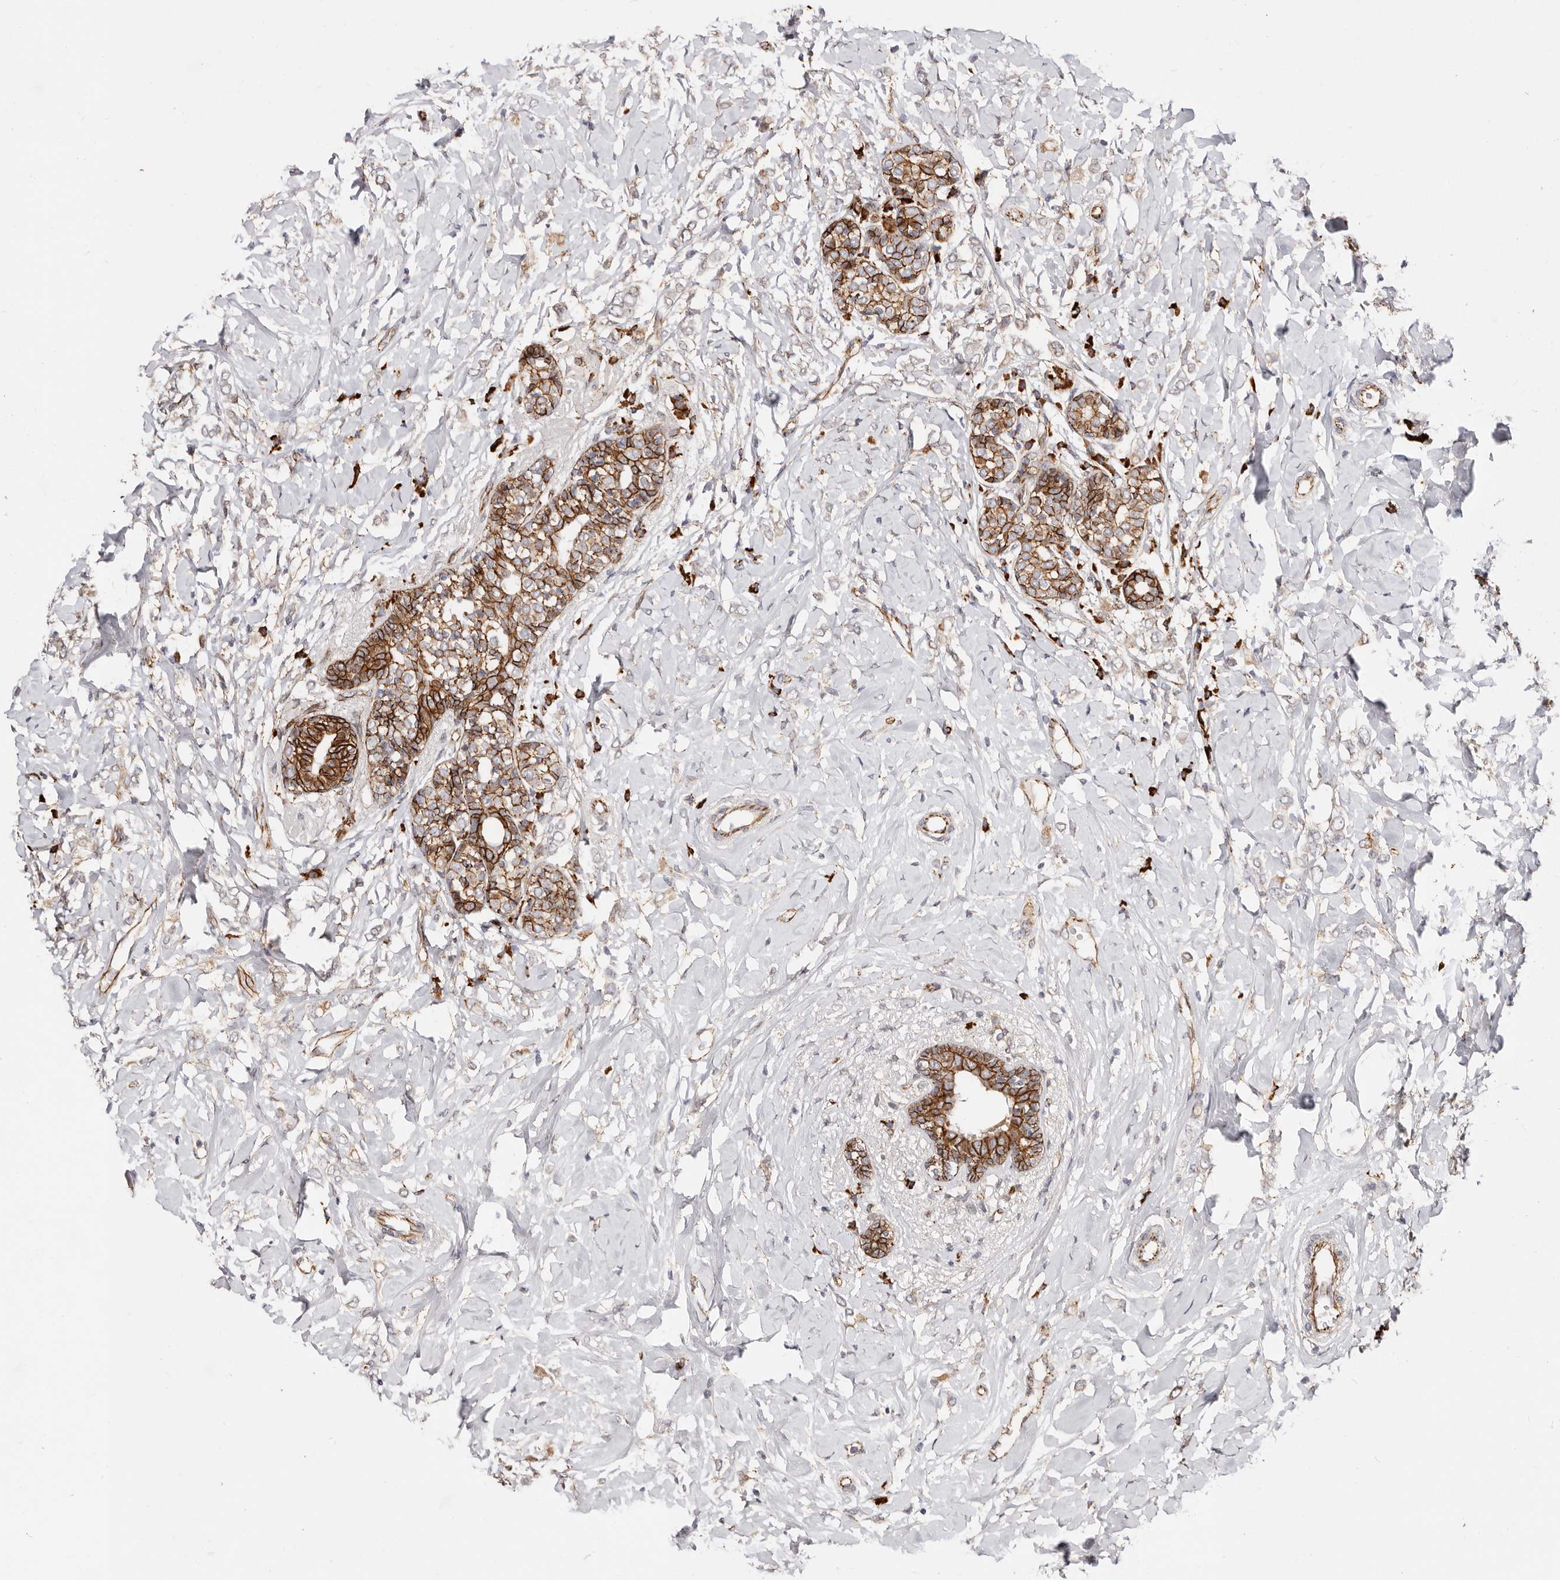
{"staining": {"intensity": "strong", "quantity": ">75%", "location": "cytoplasmic/membranous"}, "tissue": "breast cancer", "cell_type": "Tumor cells", "image_type": "cancer", "snomed": [{"axis": "morphology", "description": "Normal tissue, NOS"}, {"axis": "morphology", "description": "Lobular carcinoma"}, {"axis": "topography", "description": "Breast"}], "caption": "This is an image of IHC staining of breast lobular carcinoma, which shows strong staining in the cytoplasmic/membranous of tumor cells.", "gene": "CTNNB1", "patient": {"sex": "female", "age": 47}}